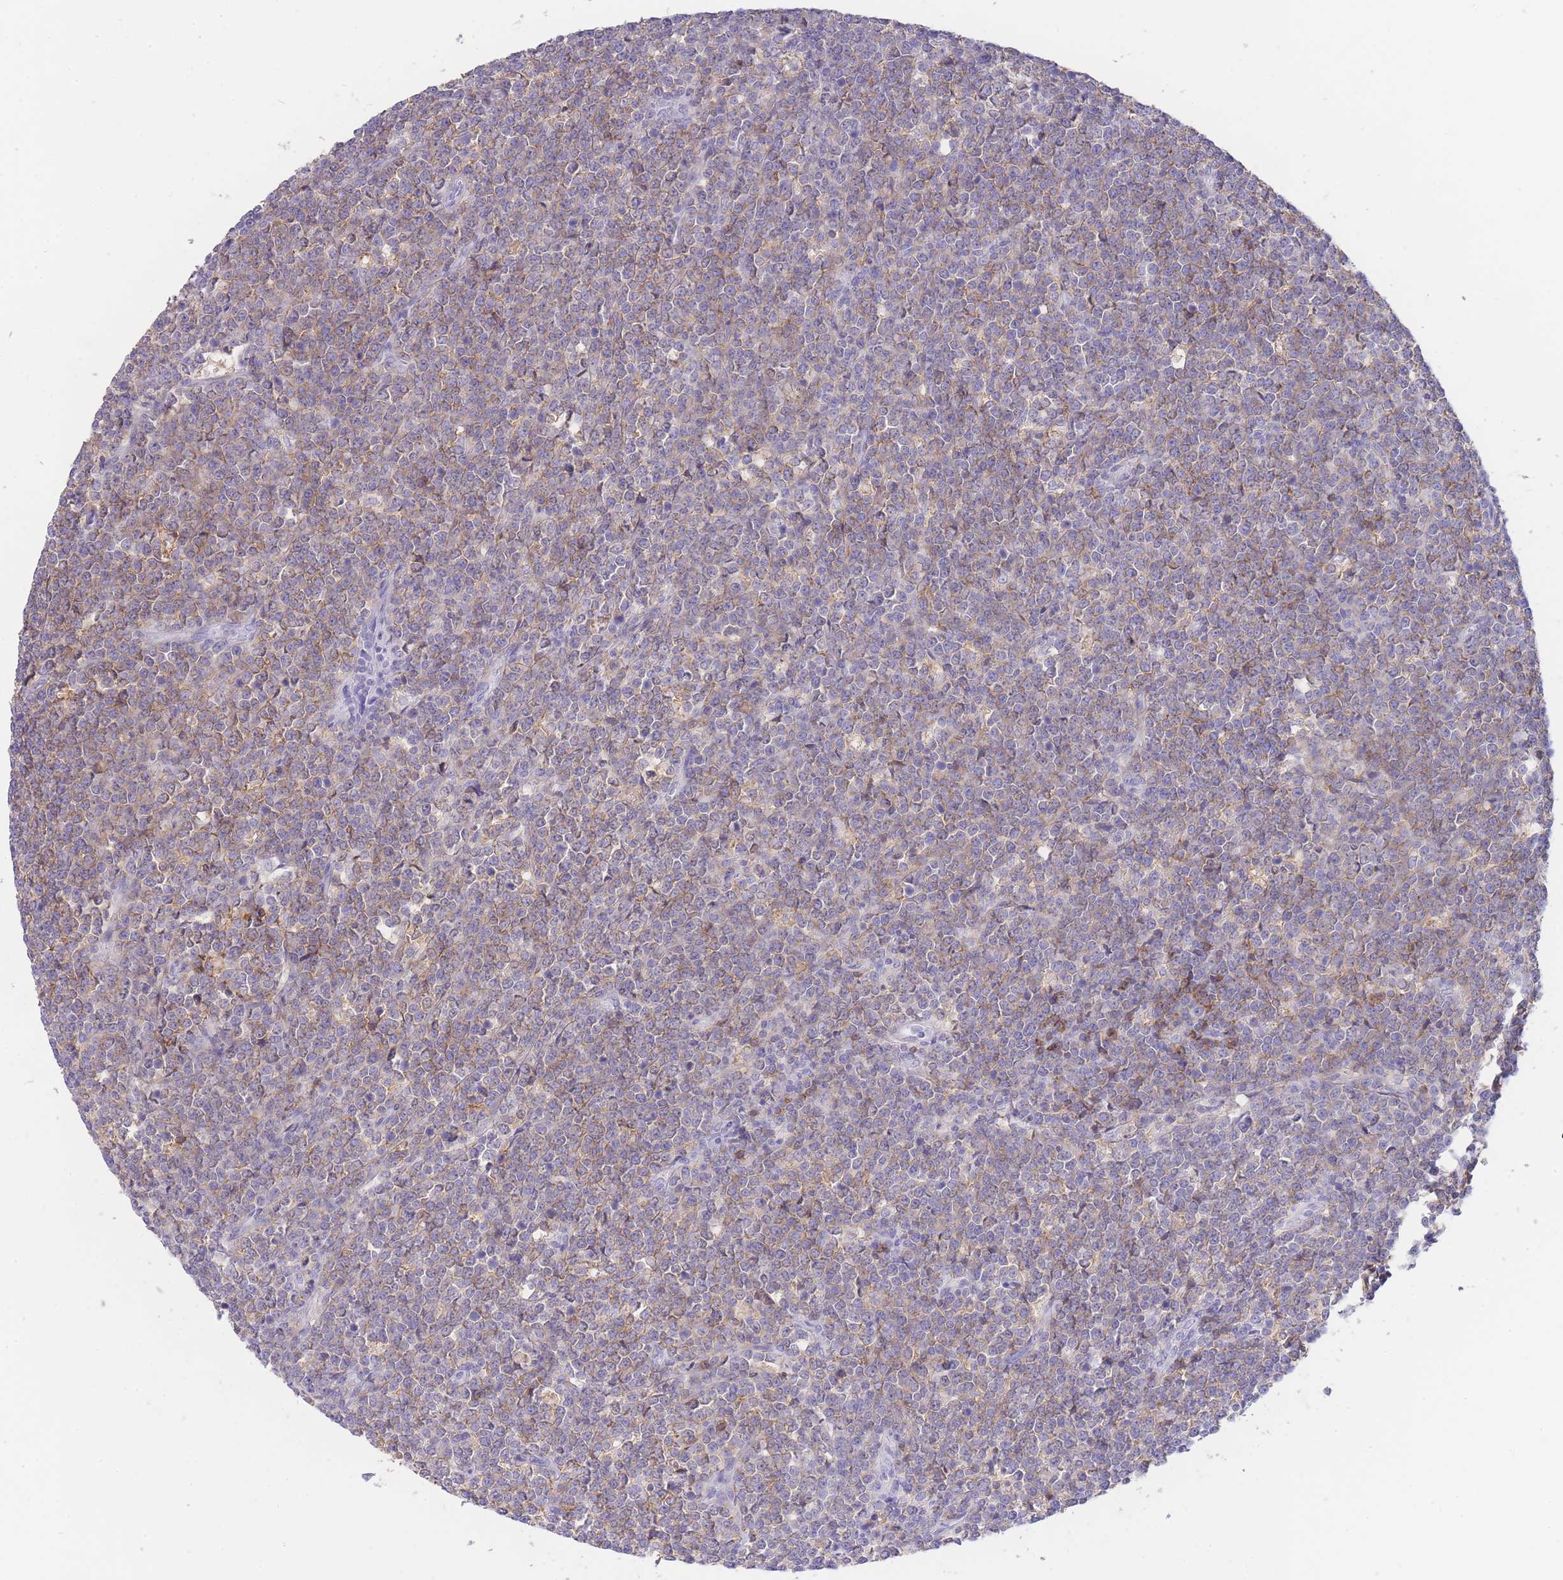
{"staining": {"intensity": "moderate", "quantity": "<25%", "location": "cytoplasmic/membranous"}, "tissue": "lymphoma", "cell_type": "Tumor cells", "image_type": "cancer", "snomed": [{"axis": "morphology", "description": "Malignant lymphoma, non-Hodgkin's type, High grade"}, {"axis": "topography", "description": "Small intestine"}], "caption": "A low amount of moderate cytoplasmic/membranous expression is identified in approximately <25% of tumor cells in lymphoma tissue.", "gene": "CD37", "patient": {"sex": "male", "age": 8}}